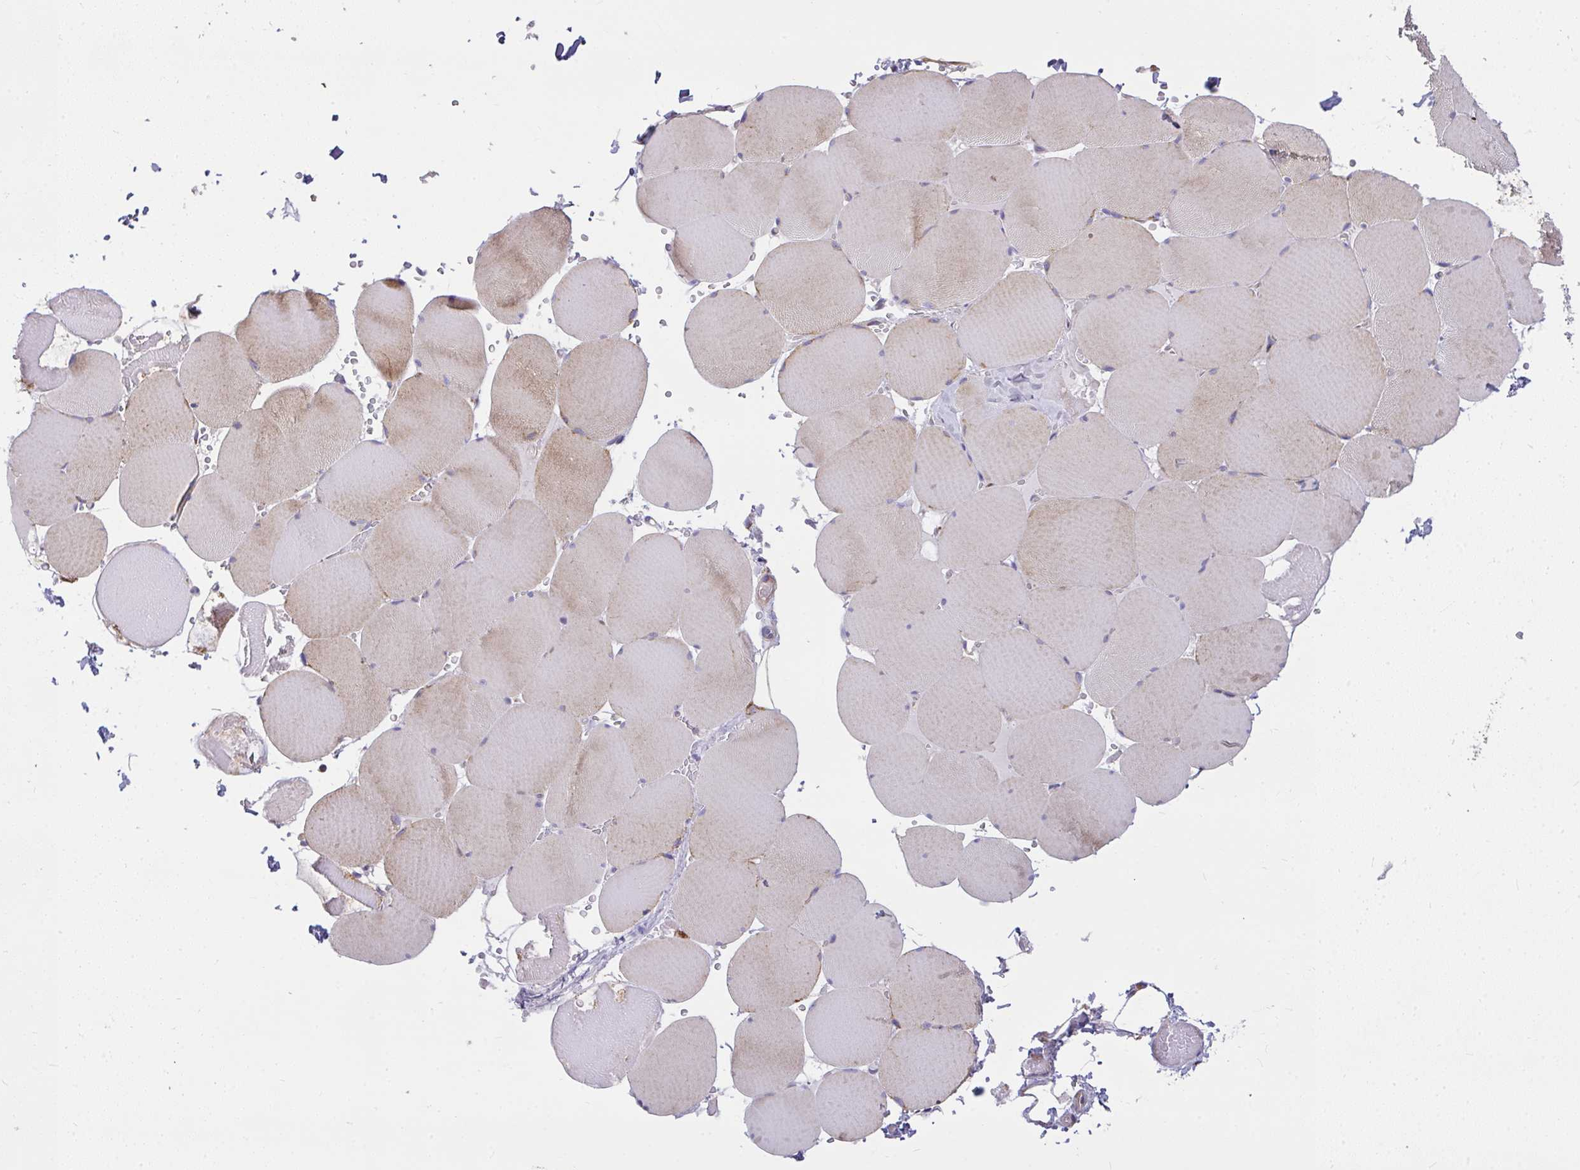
{"staining": {"intensity": "moderate", "quantity": "25%-75%", "location": "cytoplasmic/membranous"}, "tissue": "skeletal muscle", "cell_type": "Myocytes", "image_type": "normal", "snomed": [{"axis": "morphology", "description": "Normal tissue, NOS"}, {"axis": "topography", "description": "Skeletal muscle"}, {"axis": "topography", "description": "Head-Neck"}], "caption": "High-magnification brightfield microscopy of unremarkable skeletal muscle stained with DAB (brown) and counterstained with hematoxylin (blue). myocytes exhibit moderate cytoplasmic/membranous positivity is identified in approximately25%-75% of cells. The protein of interest is shown in brown color, while the nuclei are stained blue.", "gene": "SRRM4", "patient": {"sex": "male", "age": 66}}